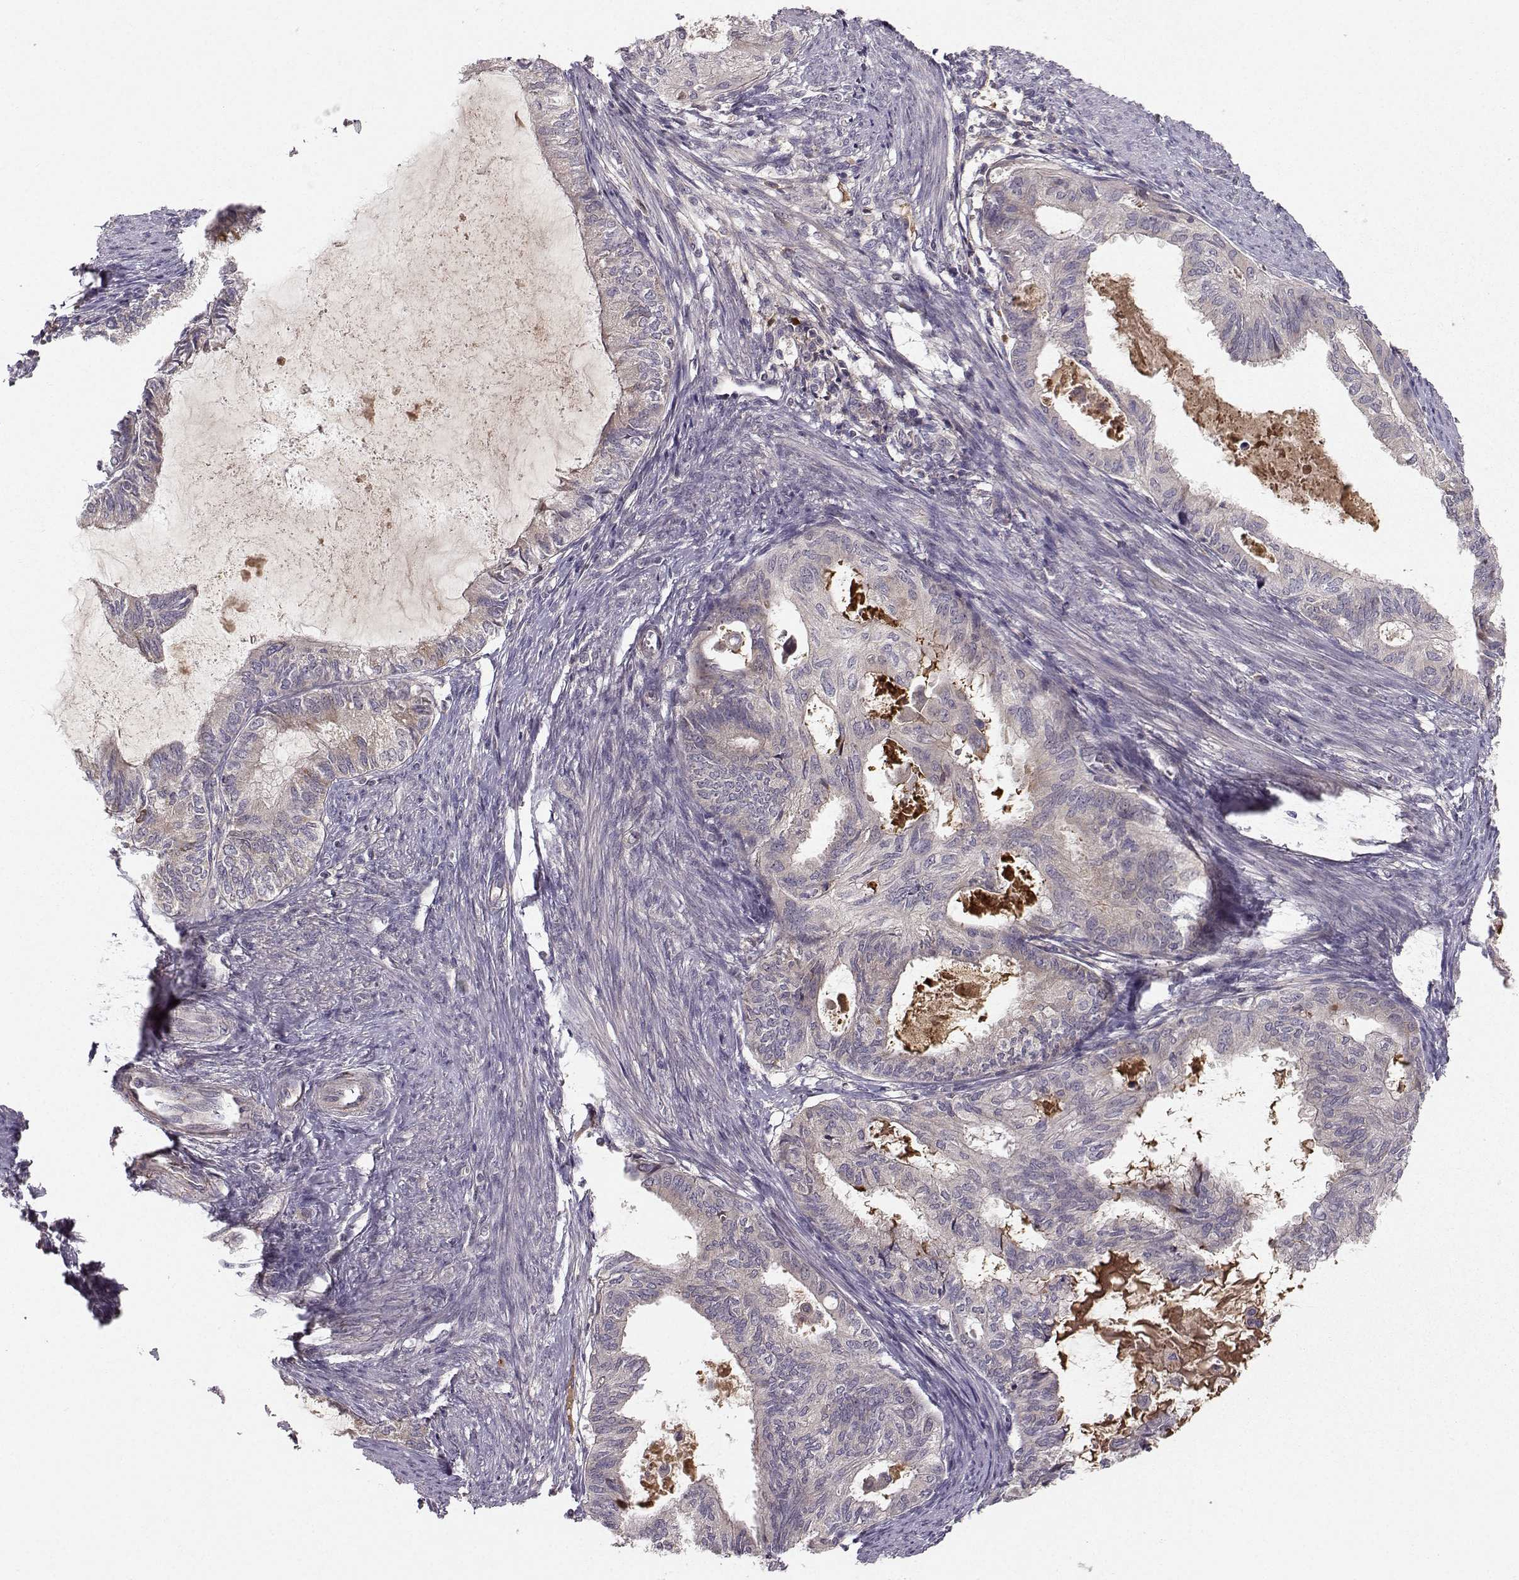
{"staining": {"intensity": "negative", "quantity": "none", "location": "none"}, "tissue": "endometrial cancer", "cell_type": "Tumor cells", "image_type": "cancer", "snomed": [{"axis": "morphology", "description": "Adenocarcinoma, NOS"}, {"axis": "topography", "description": "Endometrium"}], "caption": "This photomicrograph is of endometrial adenocarcinoma stained with immunohistochemistry to label a protein in brown with the nuclei are counter-stained blue. There is no staining in tumor cells. (DAB immunohistochemistry (IHC) with hematoxylin counter stain).", "gene": "WNT6", "patient": {"sex": "female", "age": 86}}